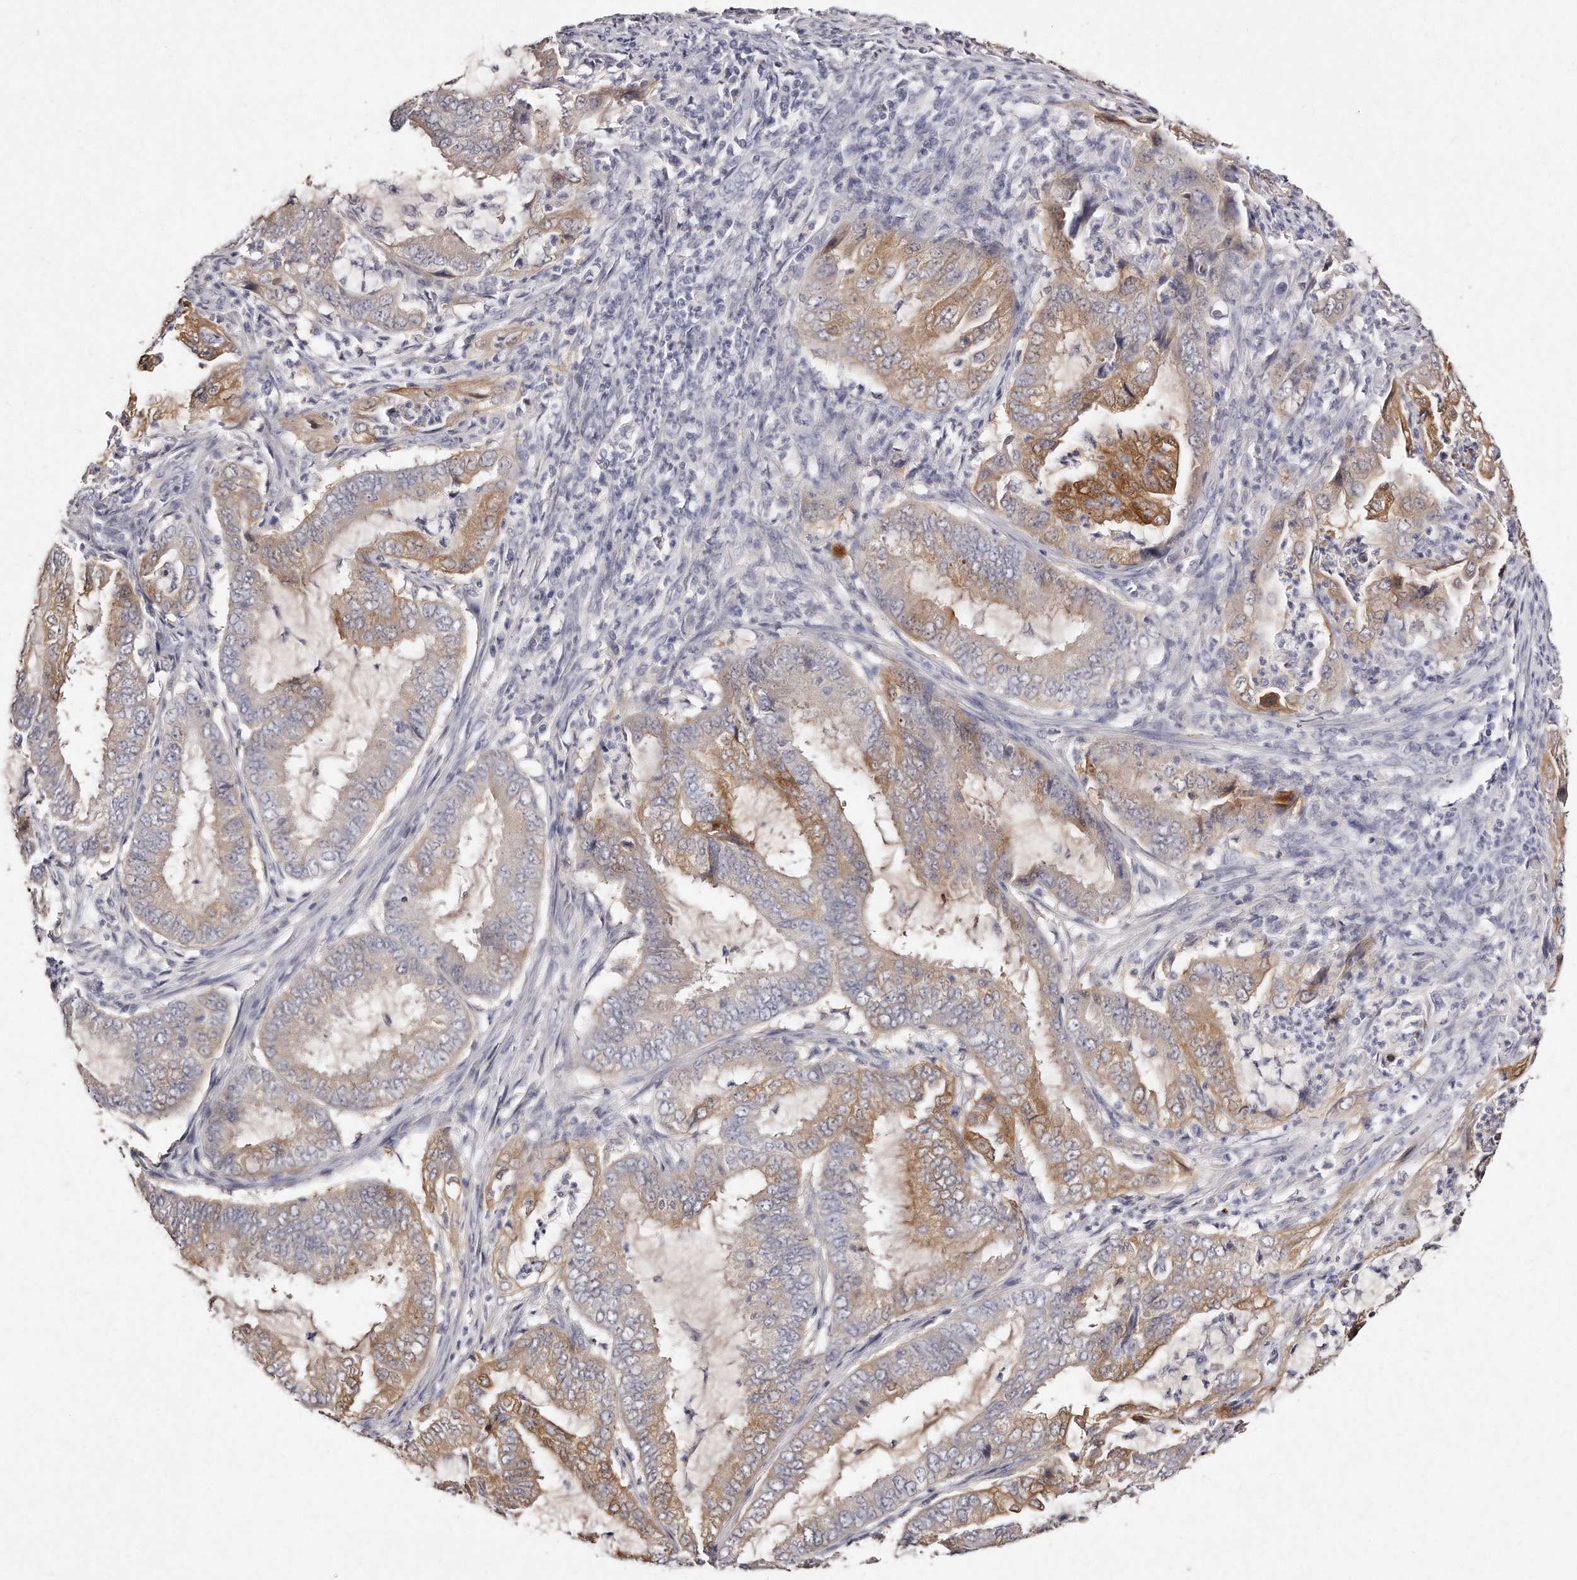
{"staining": {"intensity": "moderate", "quantity": "25%-75%", "location": "cytoplasmic/membranous"}, "tissue": "endometrial cancer", "cell_type": "Tumor cells", "image_type": "cancer", "snomed": [{"axis": "morphology", "description": "Adenocarcinoma, NOS"}, {"axis": "topography", "description": "Endometrium"}], "caption": "Protein analysis of adenocarcinoma (endometrial) tissue displays moderate cytoplasmic/membranous staining in approximately 25%-75% of tumor cells.", "gene": "GDA", "patient": {"sex": "female", "age": 51}}